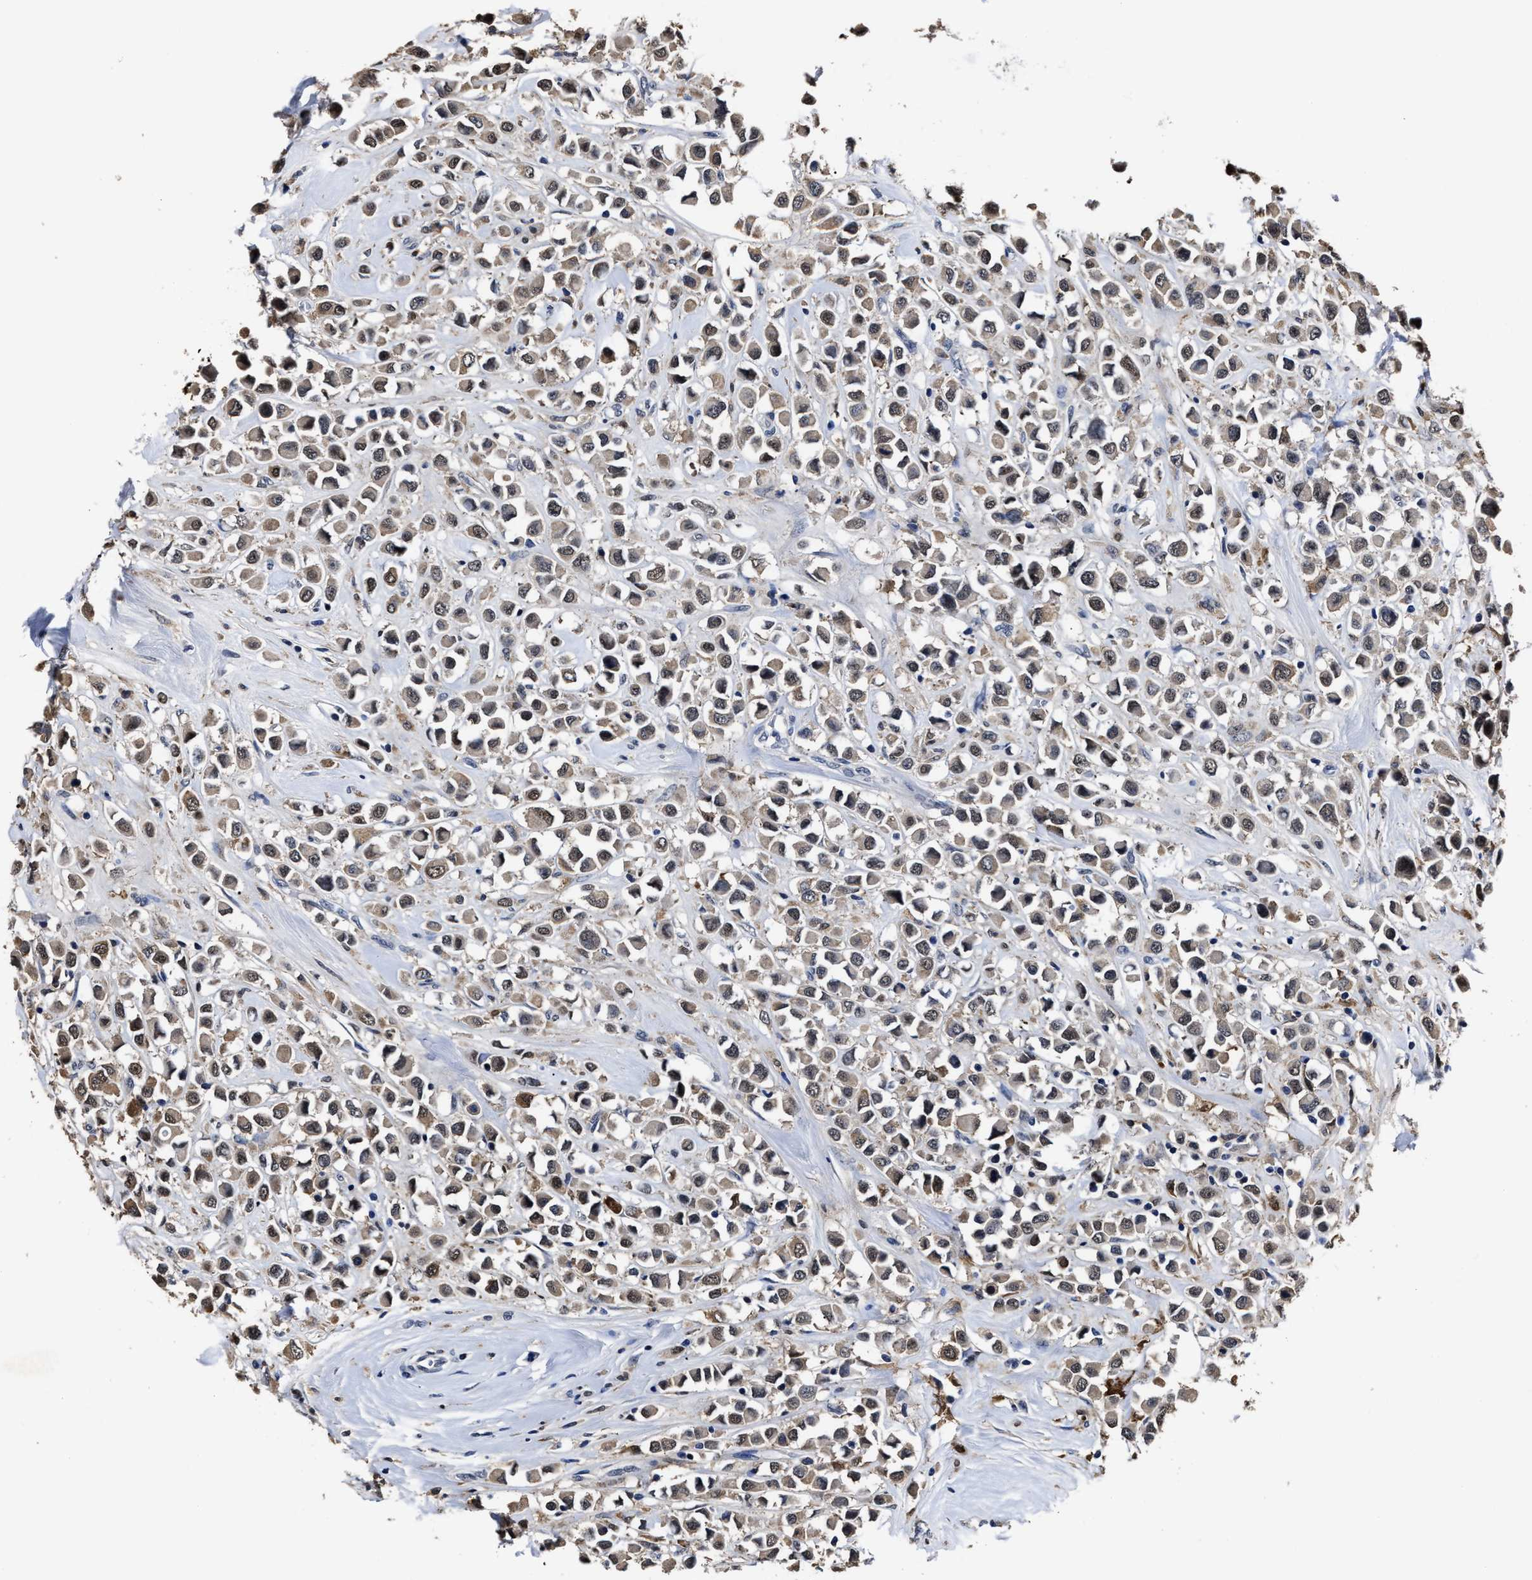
{"staining": {"intensity": "moderate", "quantity": ">75%", "location": "cytoplasmic/membranous,nuclear"}, "tissue": "breast cancer", "cell_type": "Tumor cells", "image_type": "cancer", "snomed": [{"axis": "morphology", "description": "Duct carcinoma"}, {"axis": "topography", "description": "Breast"}], "caption": "IHC (DAB) staining of breast cancer (invasive ductal carcinoma) reveals moderate cytoplasmic/membranous and nuclear protein staining in approximately >75% of tumor cells.", "gene": "PRPF4B", "patient": {"sex": "female", "age": 61}}